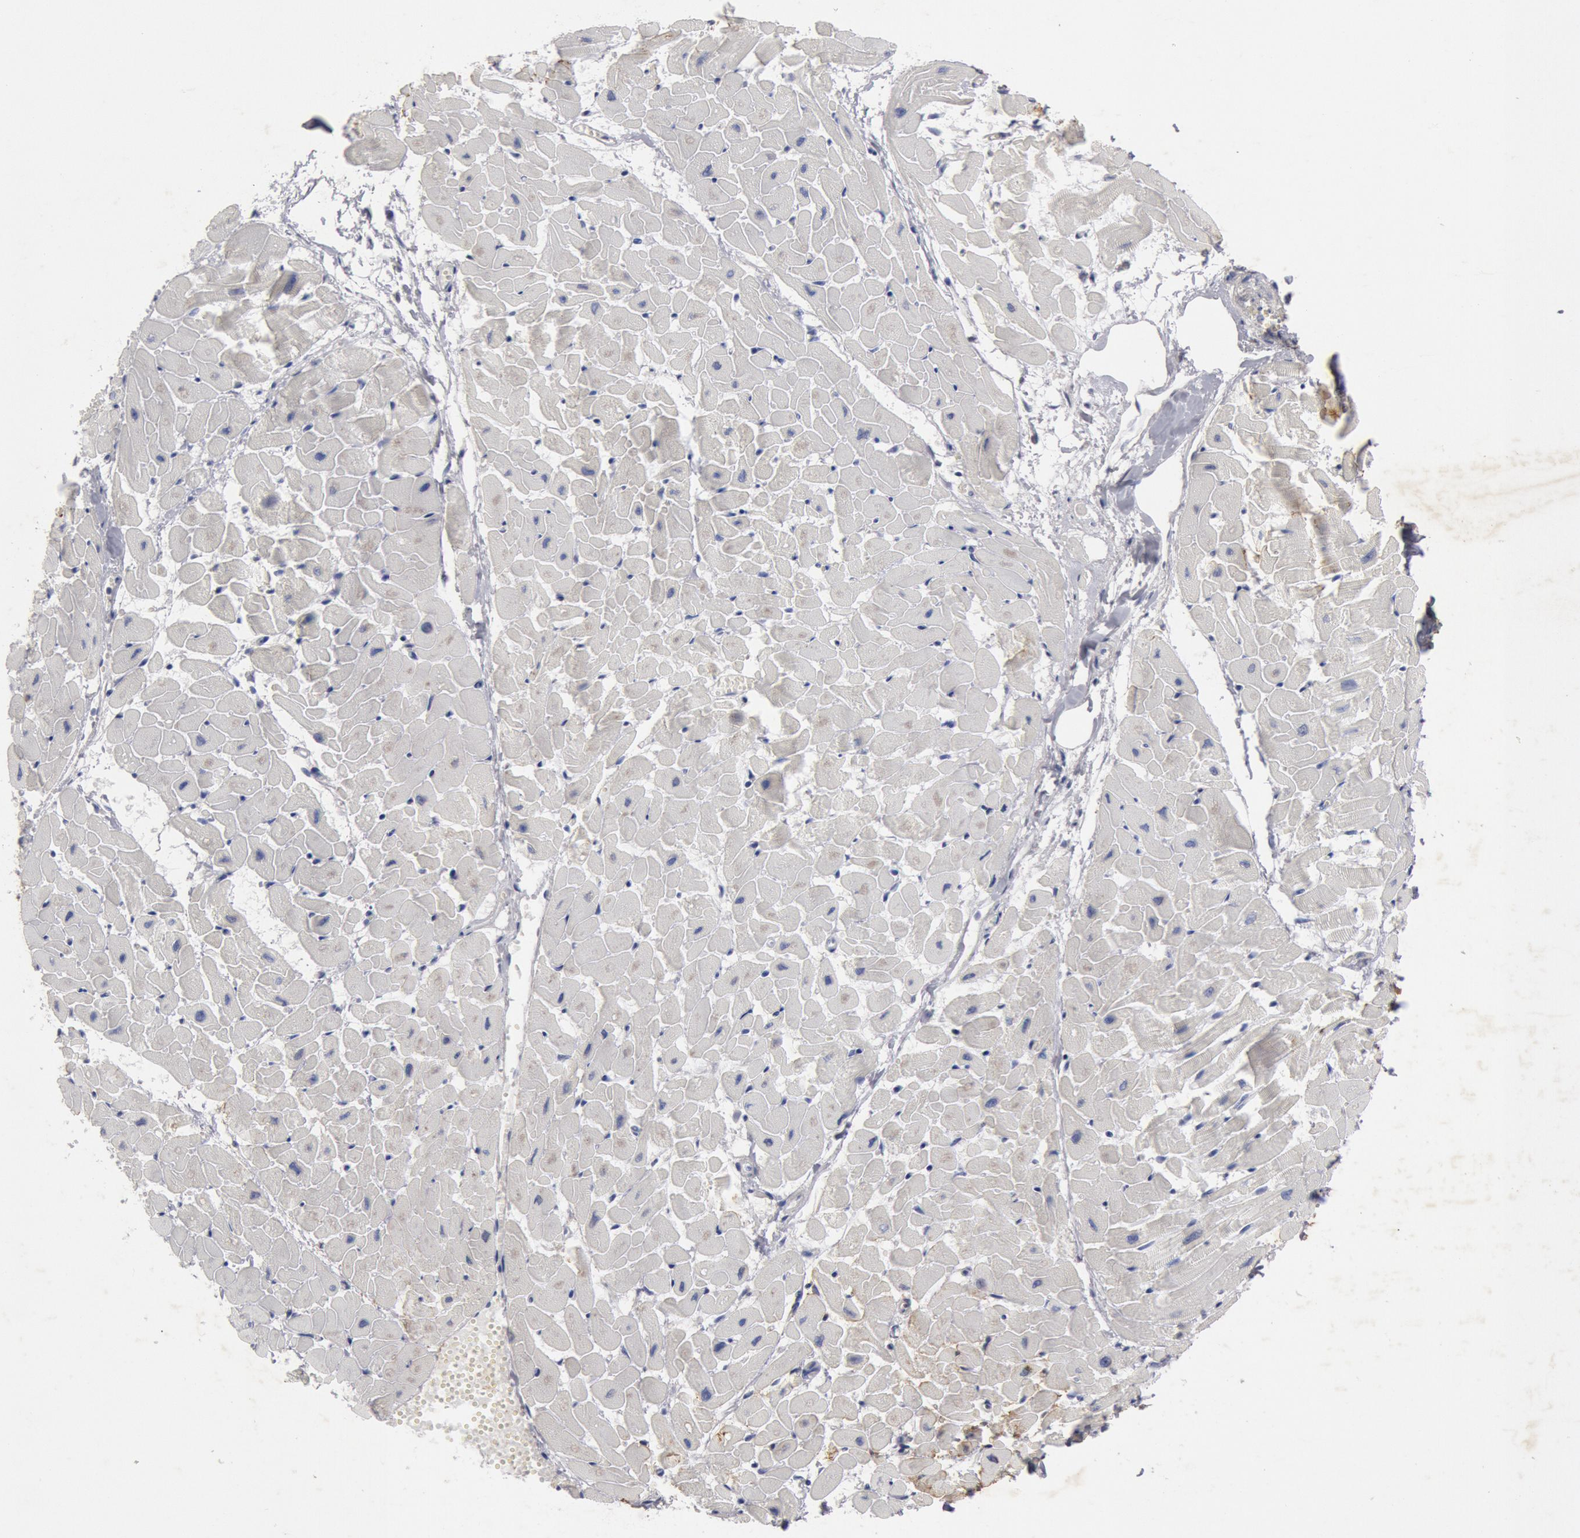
{"staining": {"intensity": "negative", "quantity": "none", "location": "none"}, "tissue": "heart muscle", "cell_type": "Cardiomyocytes", "image_type": "normal", "snomed": [{"axis": "morphology", "description": "Normal tissue, NOS"}, {"axis": "topography", "description": "Heart"}], "caption": "Micrograph shows no protein positivity in cardiomyocytes of unremarkable heart muscle.", "gene": "FOXA2", "patient": {"sex": "female", "age": 19}}